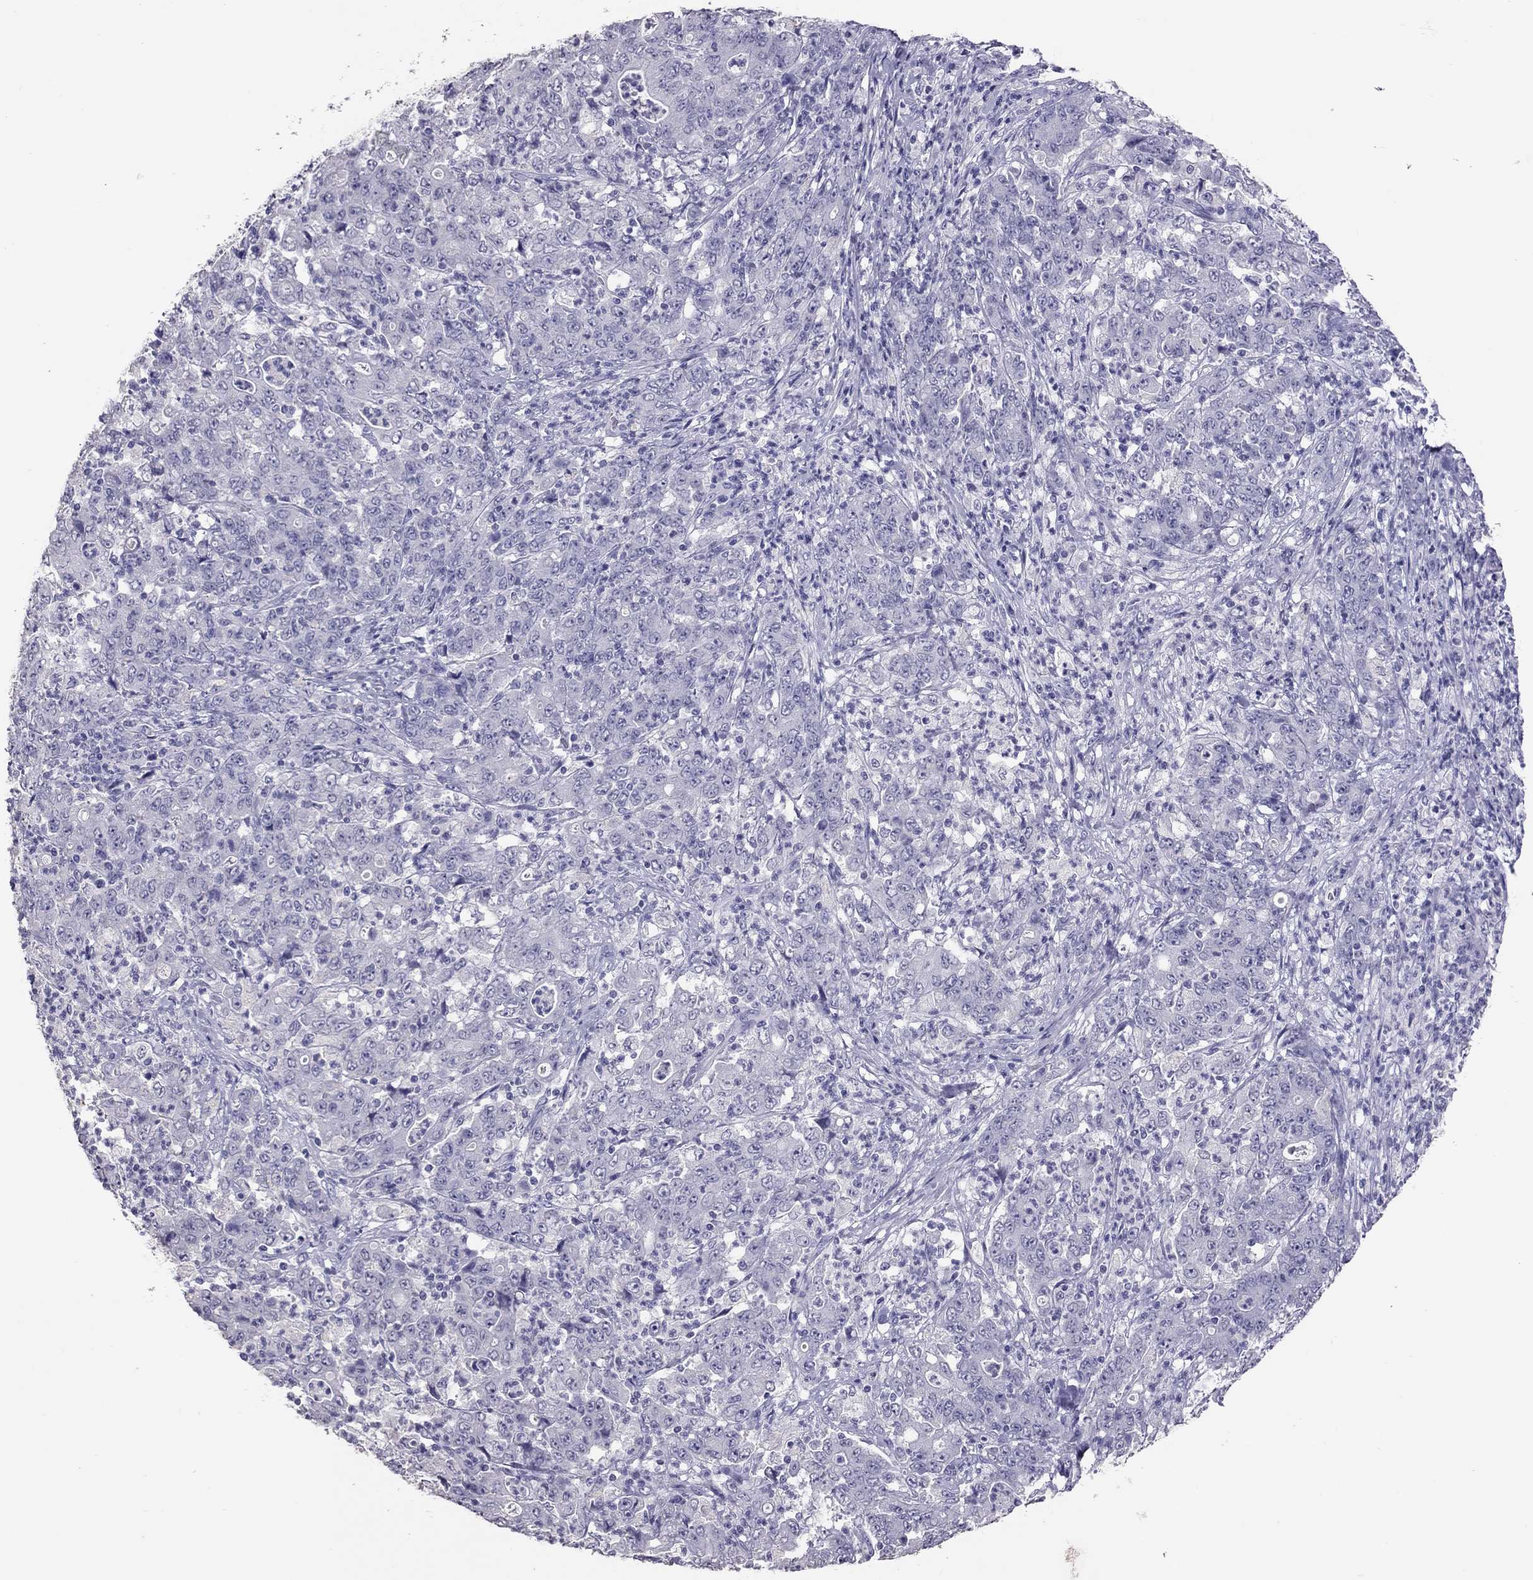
{"staining": {"intensity": "negative", "quantity": "none", "location": "none"}, "tissue": "stomach cancer", "cell_type": "Tumor cells", "image_type": "cancer", "snomed": [{"axis": "morphology", "description": "Adenocarcinoma, NOS"}, {"axis": "topography", "description": "Stomach, lower"}], "caption": "The histopathology image displays no significant staining in tumor cells of stomach cancer.", "gene": "PSMB11", "patient": {"sex": "female", "age": 71}}